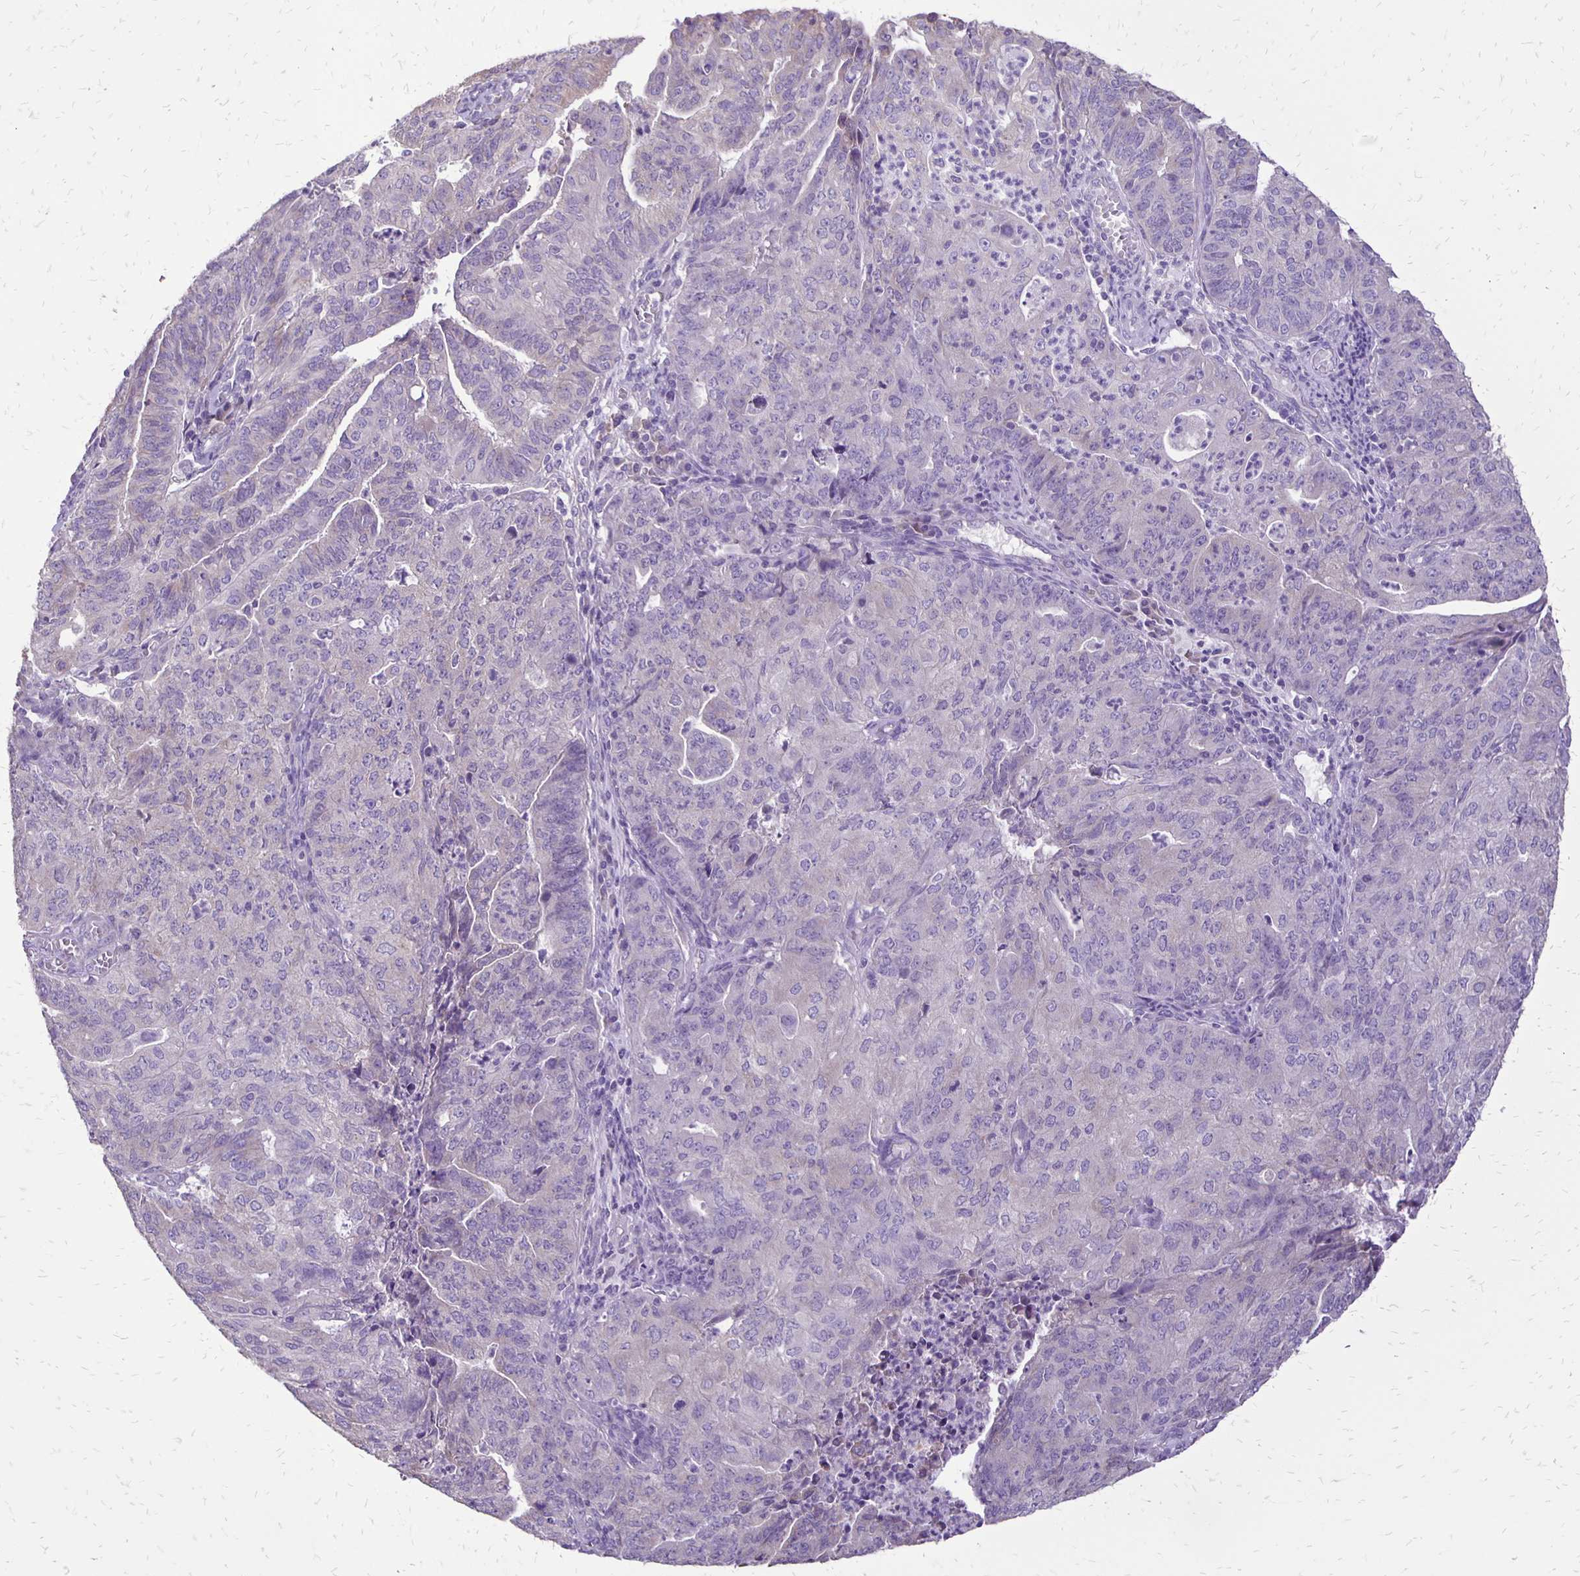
{"staining": {"intensity": "negative", "quantity": "none", "location": "none"}, "tissue": "endometrial cancer", "cell_type": "Tumor cells", "image_type": "cancer", "snomed": [{"axis": "morphology", "description": "Adenocarcinoma, NOS"}, {"axis": "topography", "description": "Endometrium"}], "caption": "A micrograph of endometrial adenocarcinoma stained for a protein demonstrates no brown staining in tumor cells.", "gene": "ANKRD45", "patient": {"sex": "female", "age": 82}}